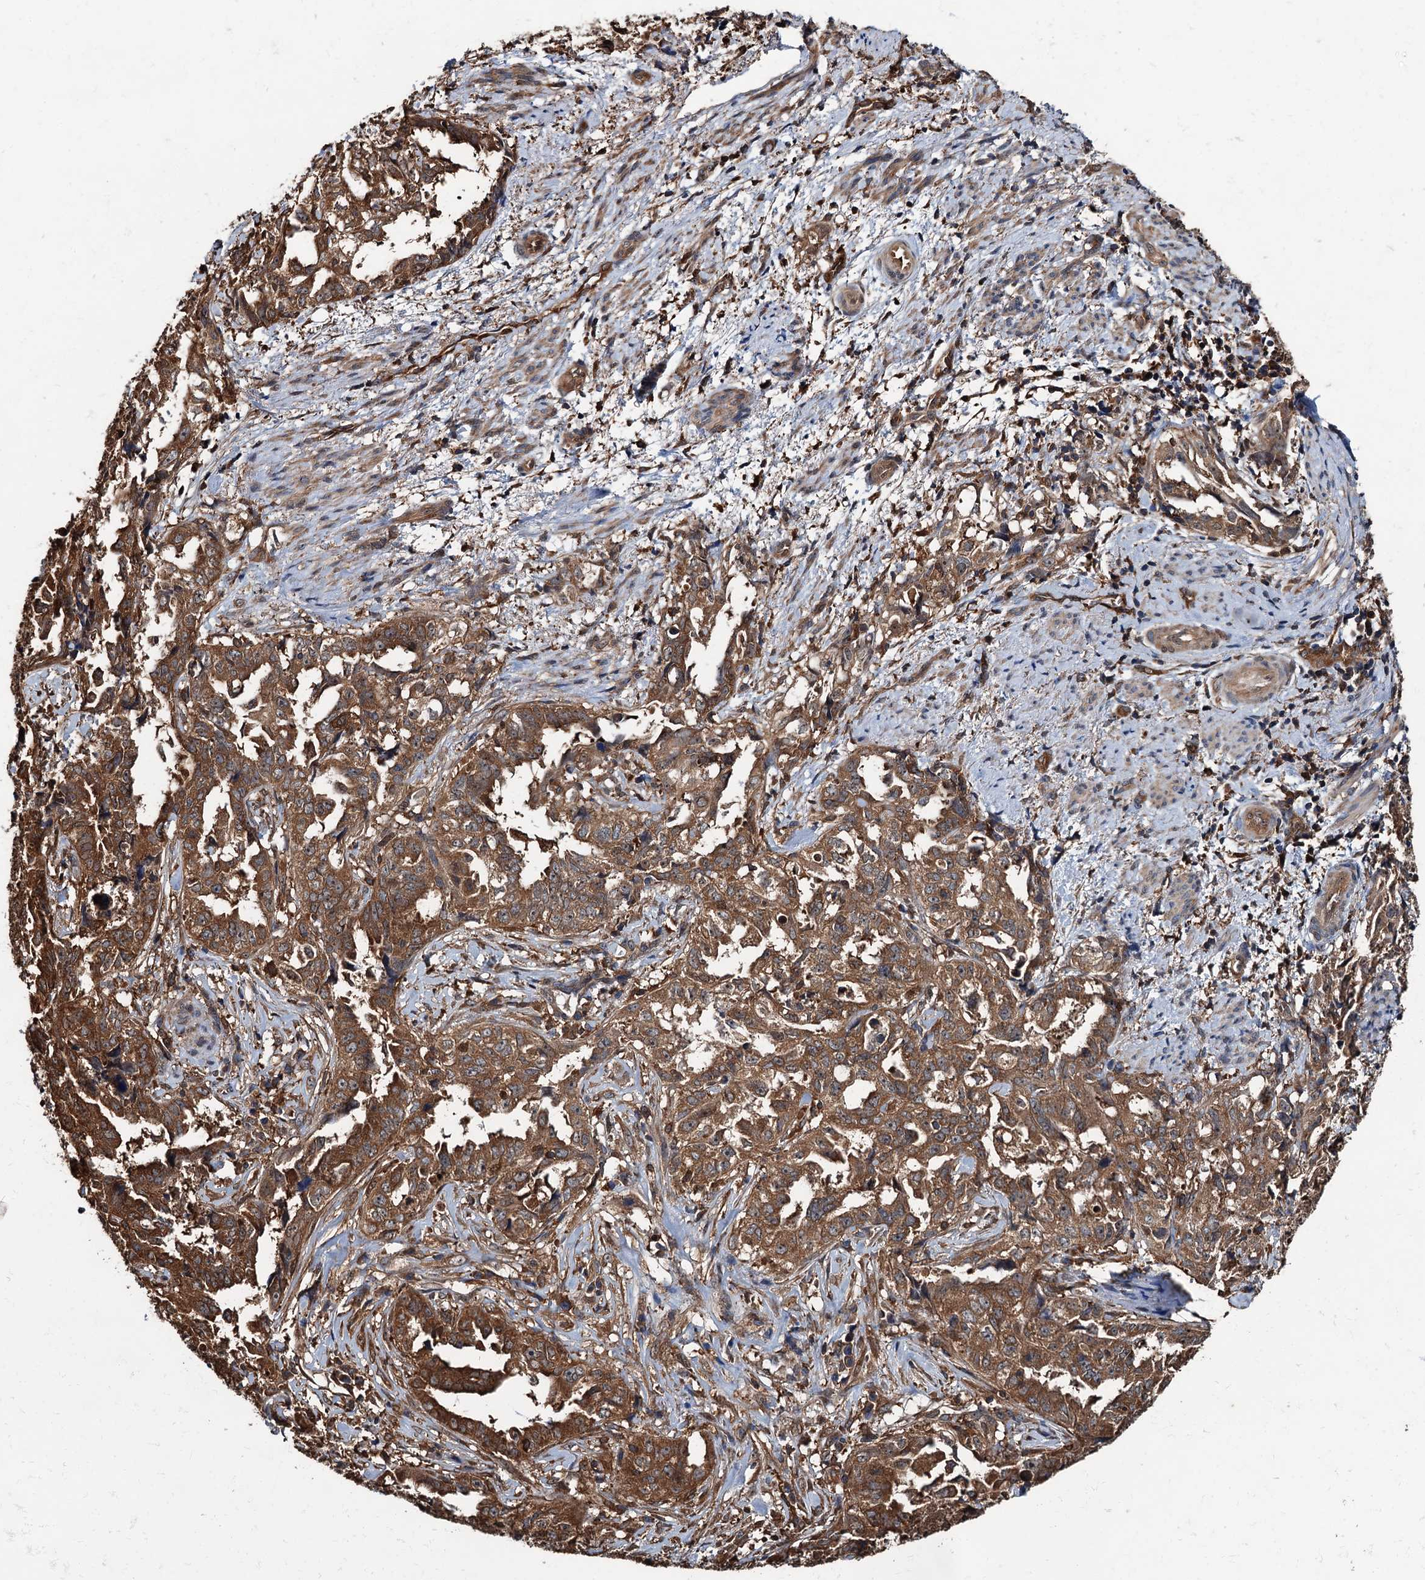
{"staining": {"intensity": "moderate", "quantity": ">75%", "location": "cytoplasmic/membranous"}, "tissue": "endometrial cancer", "cell_type": "Tumor cells", "image_type": "cancer", "snomed": [{"axis": "morphology", "description": "Adenocarcinoma, NOS"}, {"axis": "topography", "description": "Endometrium"}], "caption": "IHC of endometrial cancer shows medium levels of moderate cytoplasmic/membranous staining in about >75% of tumor cells.", "gene": "USP6NL", "patient": {"sex": "female", "age": 65}}